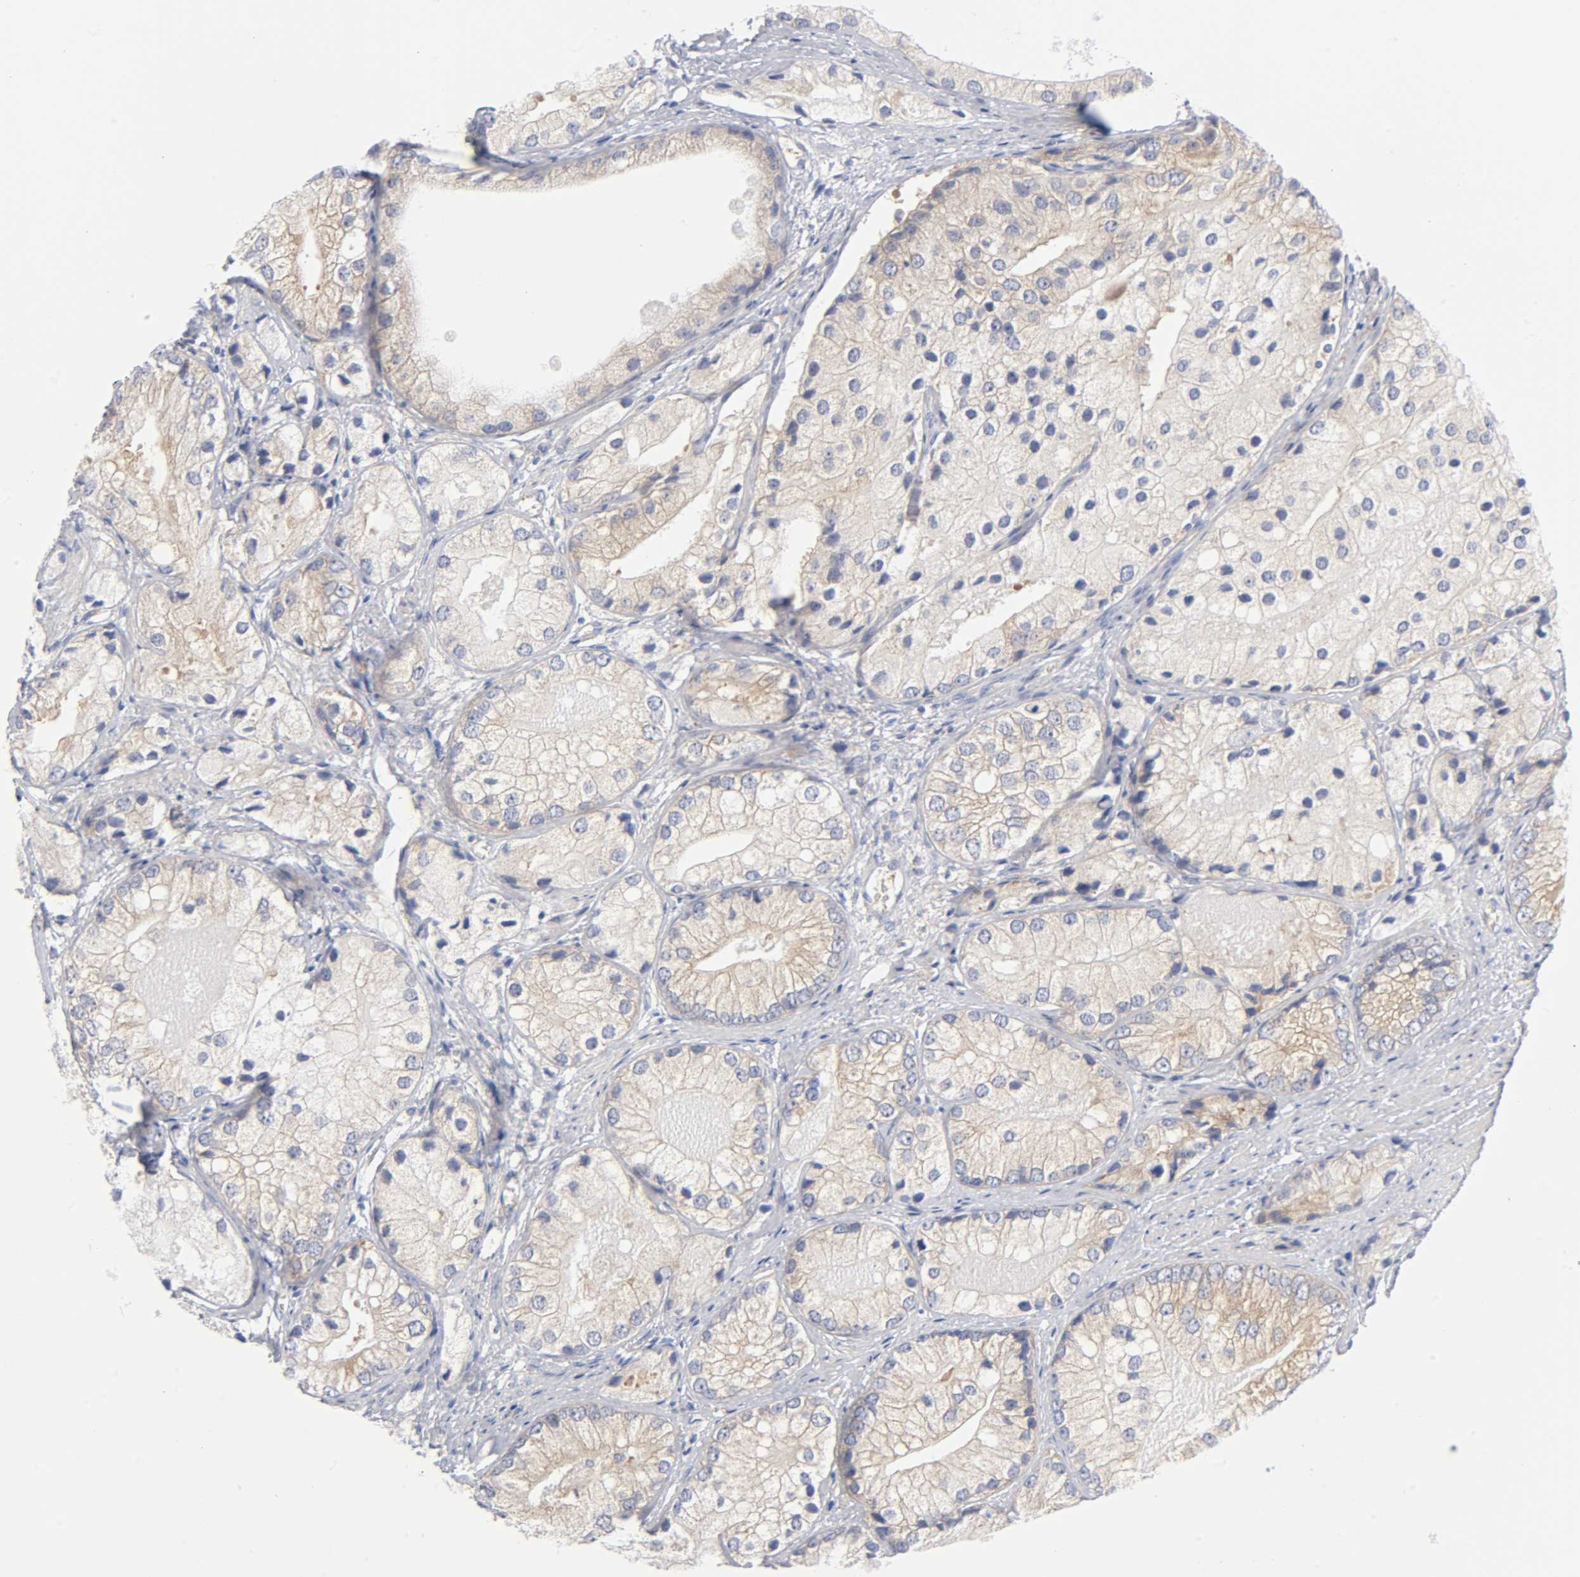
{"staining": {"intensity": "weak", "quantity": "25%-75%", "location": "cytoplasmic/membranous"}, "tissue": "prostate cancer", "cell_type": "Tumor cells", "image_type": "cancer", "snomed": [{"axis": "morphology", "description": "Adenocarcinoma, Low grade"}, {"axis": "topography", "description": "Prostate"}], "caption": "High-power microscopy captured an IHC micrograph of prostate low-grade adenocarcinoma, revealing weak cytoplasmic/membranous positivity in approximately 25%-75% of tumor cells.", "gene": "CD86", "patient": {"sex": "male", "age": 69}}